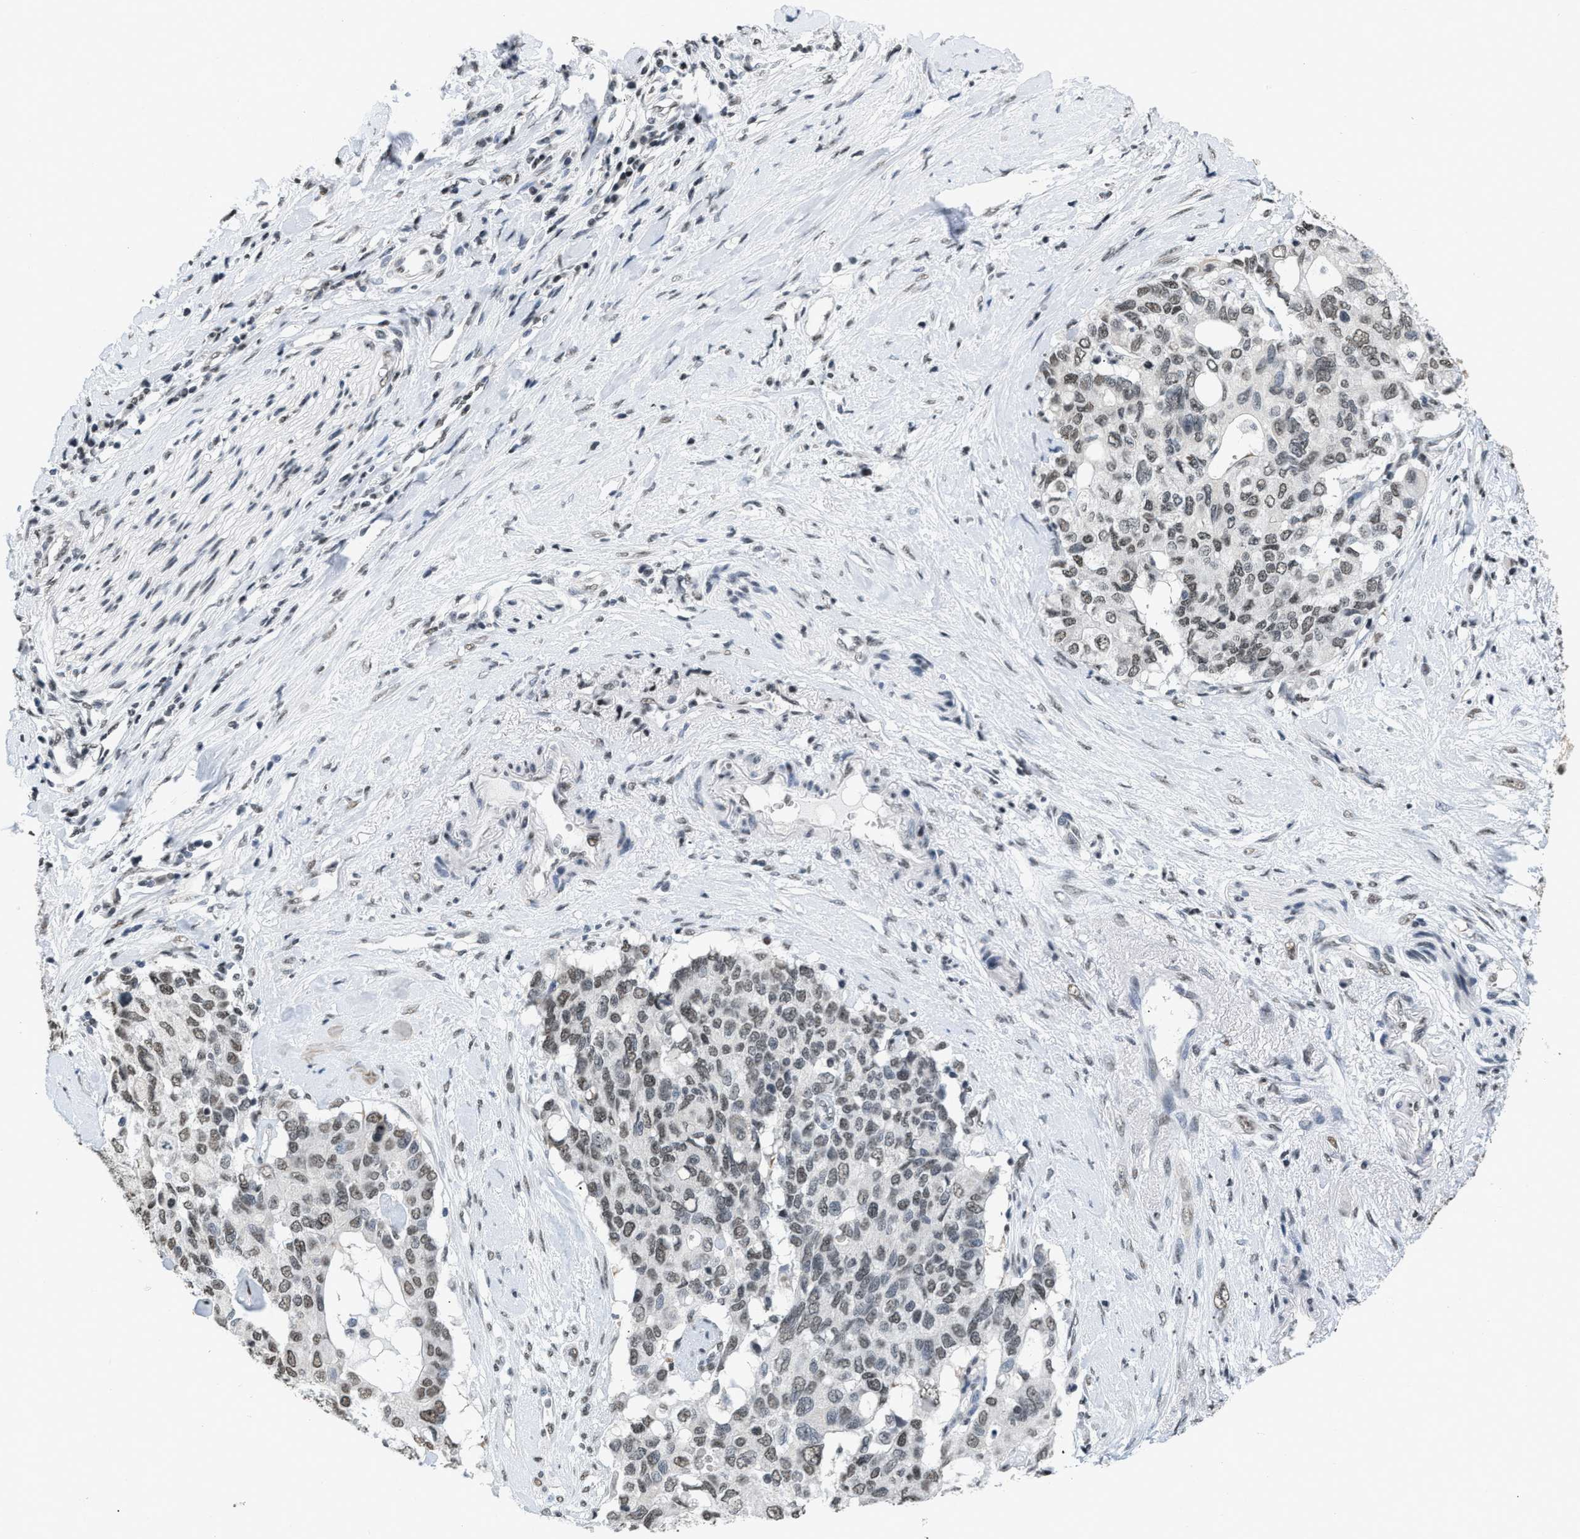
{"staining": {"intensity": "weak", "quantity": ">75%", "location": "nuclear"}, "tissue": "pancreatic cancer", "cell_type": "Tumor cells", "image_type": "cancer", "snomed": [{"axis": "morphology", "description": "Adenocarcinoma, NOS"}, {"axis": "topography", "description": "Pancreas"}], "caption": "The photomicrograph demonstrates staining of adenocarcinoma (pancreatic), revealing weak nuclear protein staining (brown color) within tumor cells.", "gene": "RAF1", "patient": {"sex": "female", "age": 56}}